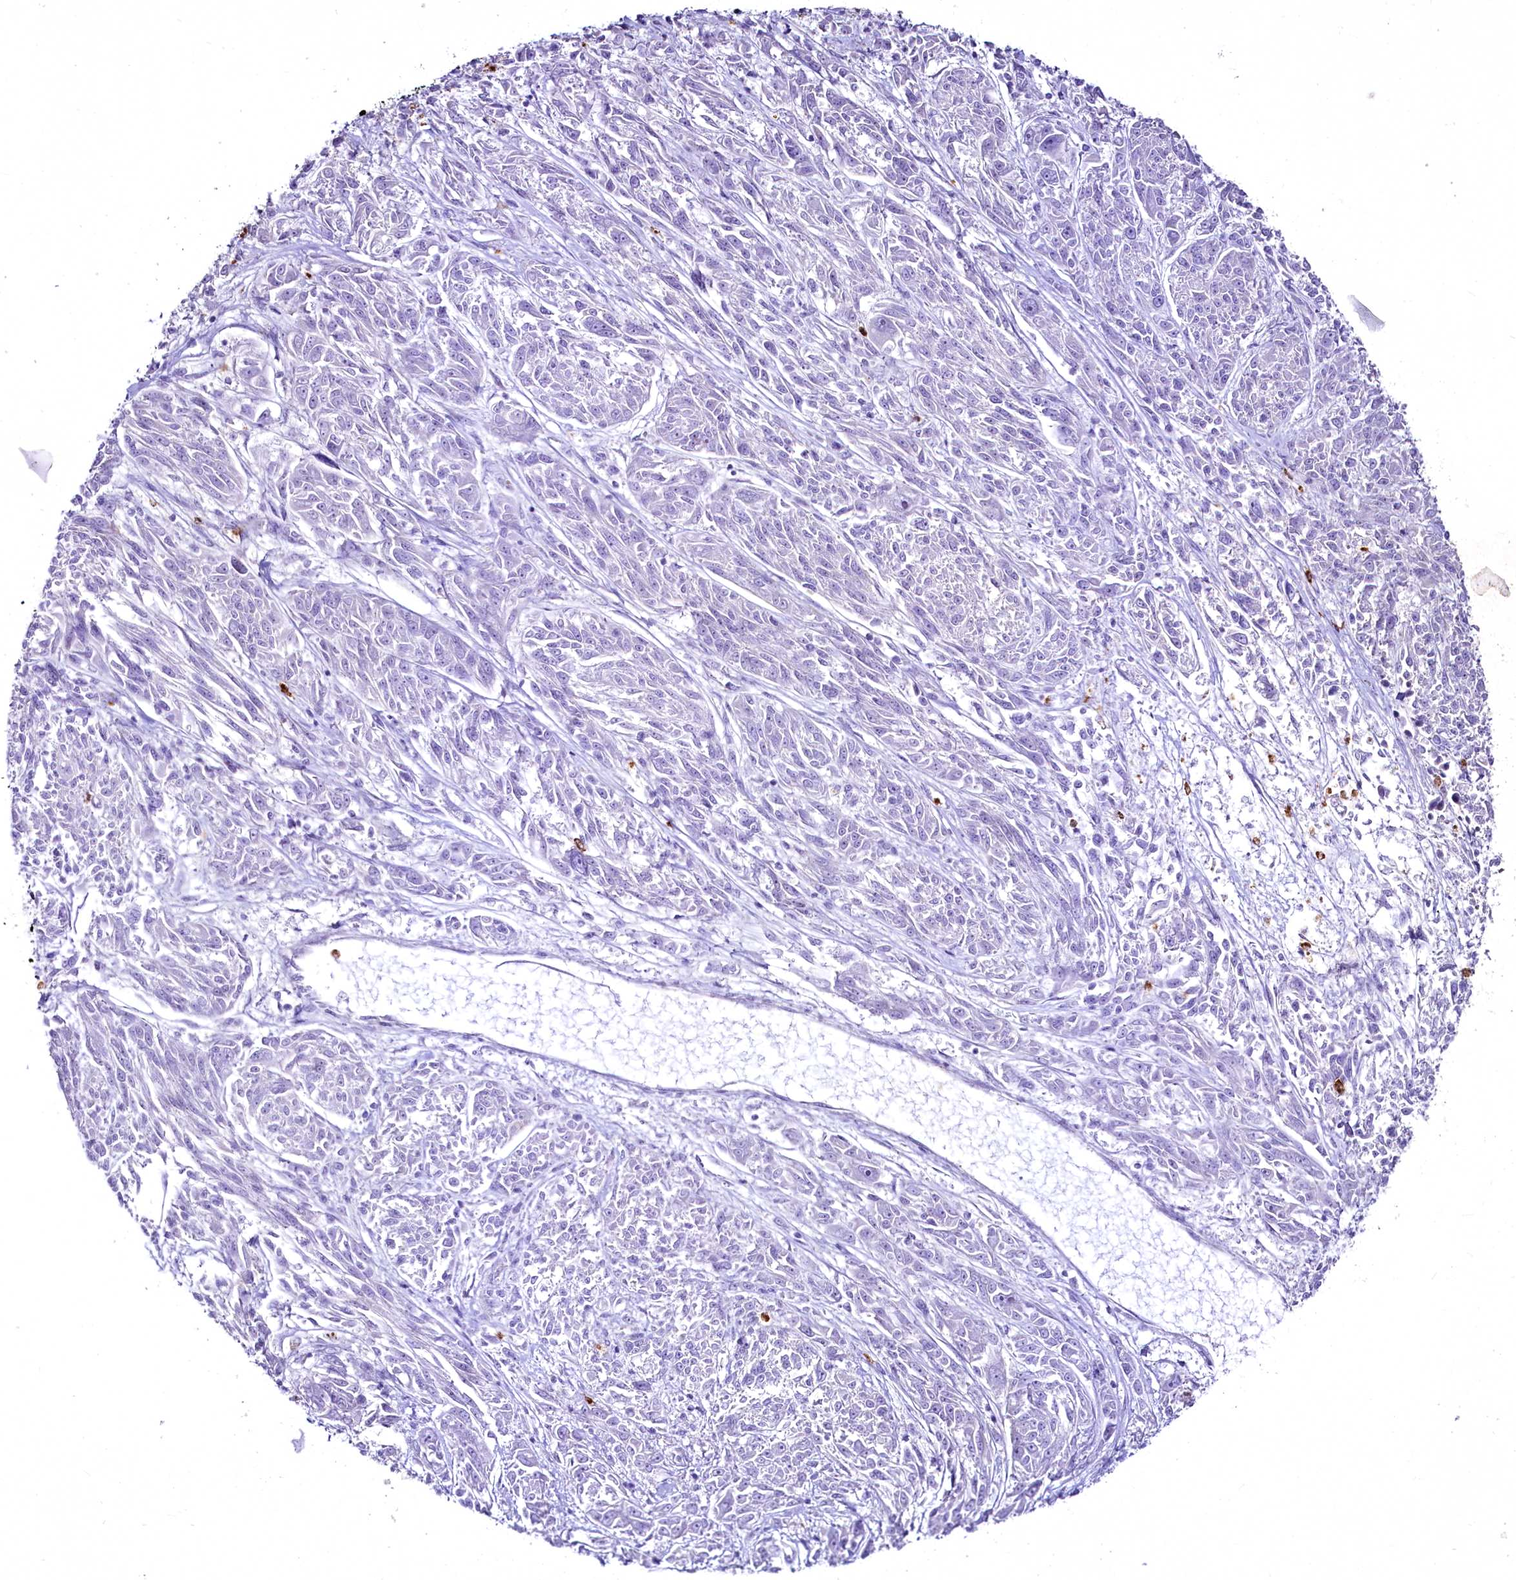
{"staining": {"intensity": "negative", "quantity": "none", "location": "none"}, "tissue": "melanoma", "cell_type": "Tumor cells", "image_type": "cancer", "snomed": [{"axis": "morphology", "description": "Malignant melanoma, NOS"}, {"axis": "topography", "description": "Skin"}], "caption": "Immunohistochemistry (IHC) of malignant melanoma shows no staining in tumor cells. The staining was performed using DAB to visualize the protein expression in brown, while the nuclei were stained in blue with hematoxylin (Magnification: 20x).", "gene": "FAM209B", "patient": {"sex": "male", "age": 53}}